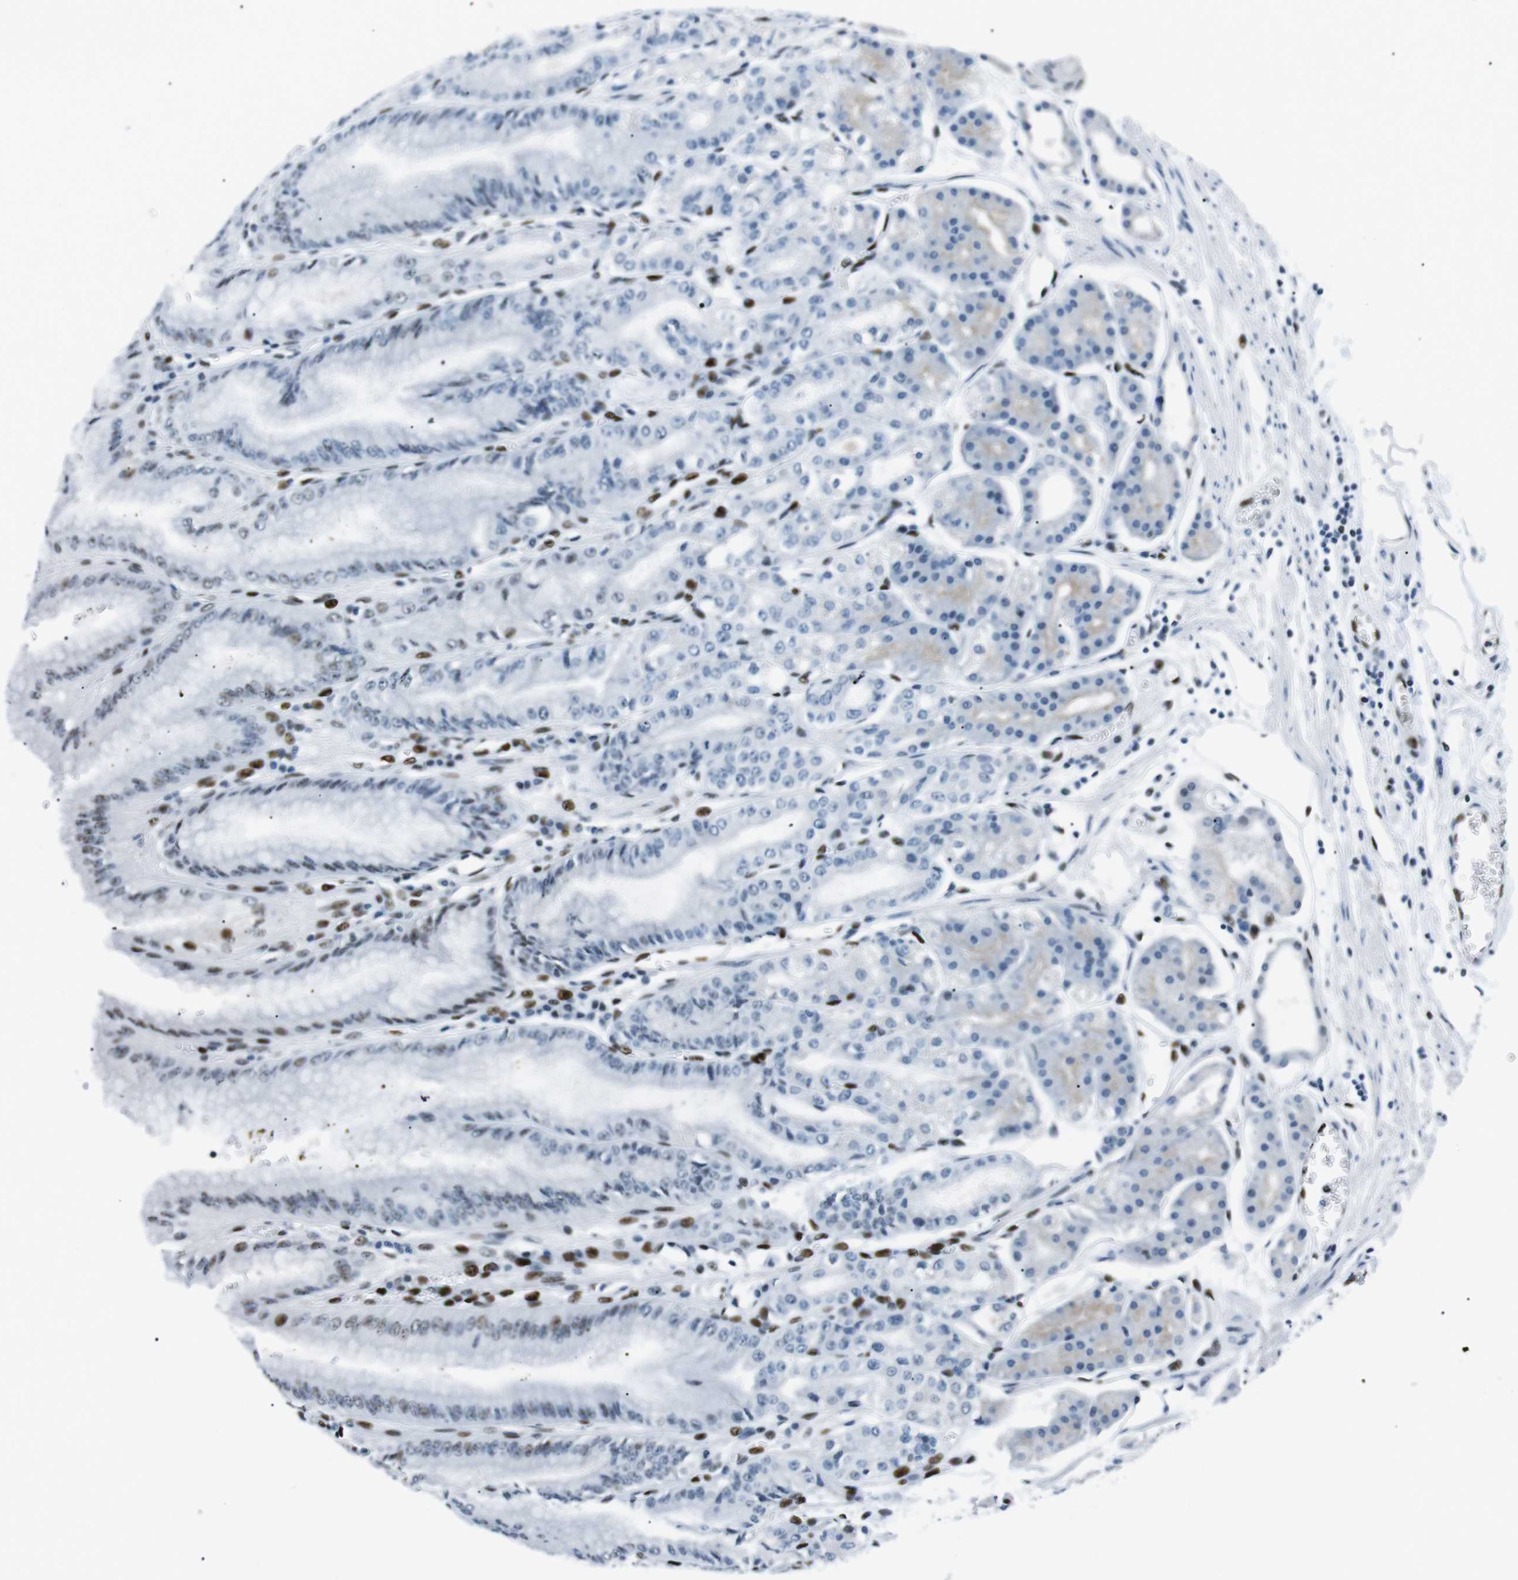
{"staining": {"intensity": "strong", "quantity": "25%-75%", "location": "nuclear"}, "tissue": "stomach", "cell_type": "Glandular cells", "image_type": "normal", "snomed": [{"axis": "morphology", "description": "Normal tissue, NOS"}, {"axis": "topography", "description": "Stomach, lower"}], "caption": "Immunohistochemistry (DAB) staining of normal stomach demonstrates strong nuclear protein staining in about 25%-75% of glandular cells.", "gene": "PML", "patient": {"sex": "male", "age": 71}}